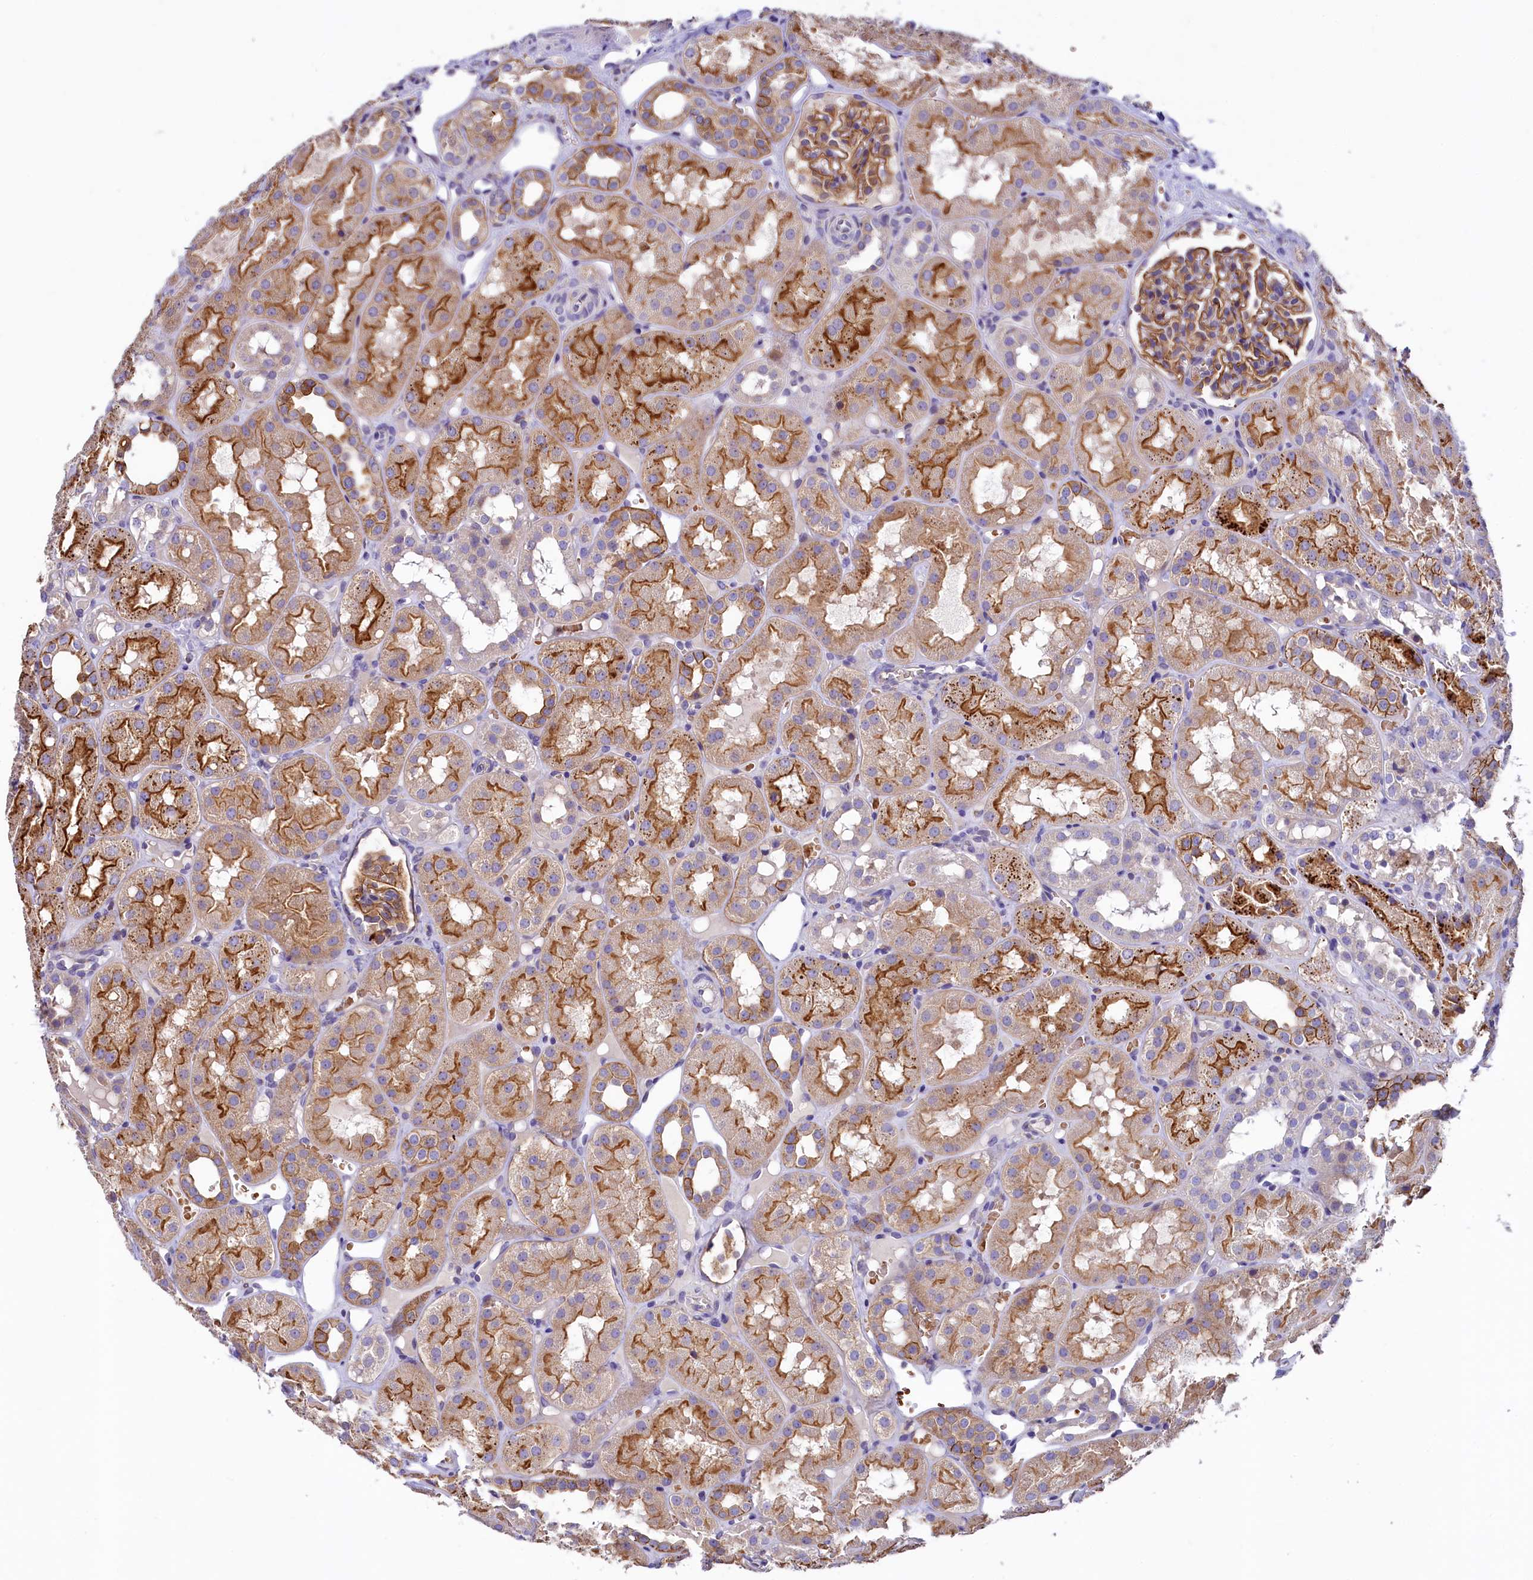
{"staining": {"intensity": "strong", "quantity": ">75%", "location": "cytoplasmic/membranous"}, "tissue": "kidney", "cell_type": "Cells in glomeruli", "image_type": "normal", "snomed": [{"axis": "morphology", "description": "Normal tissue, NOS"}, {"axis": "topography", "description": "Kidney"}], "caption": "An image showing strong cytoplasmic/membranous positivity in approximately >75% of cells in glomeruli in unremarkable kidney, as visualized by brown immunohistochemical staining.", "gene": "HPS6", "patient": {"sex": "male", "age": 16}}